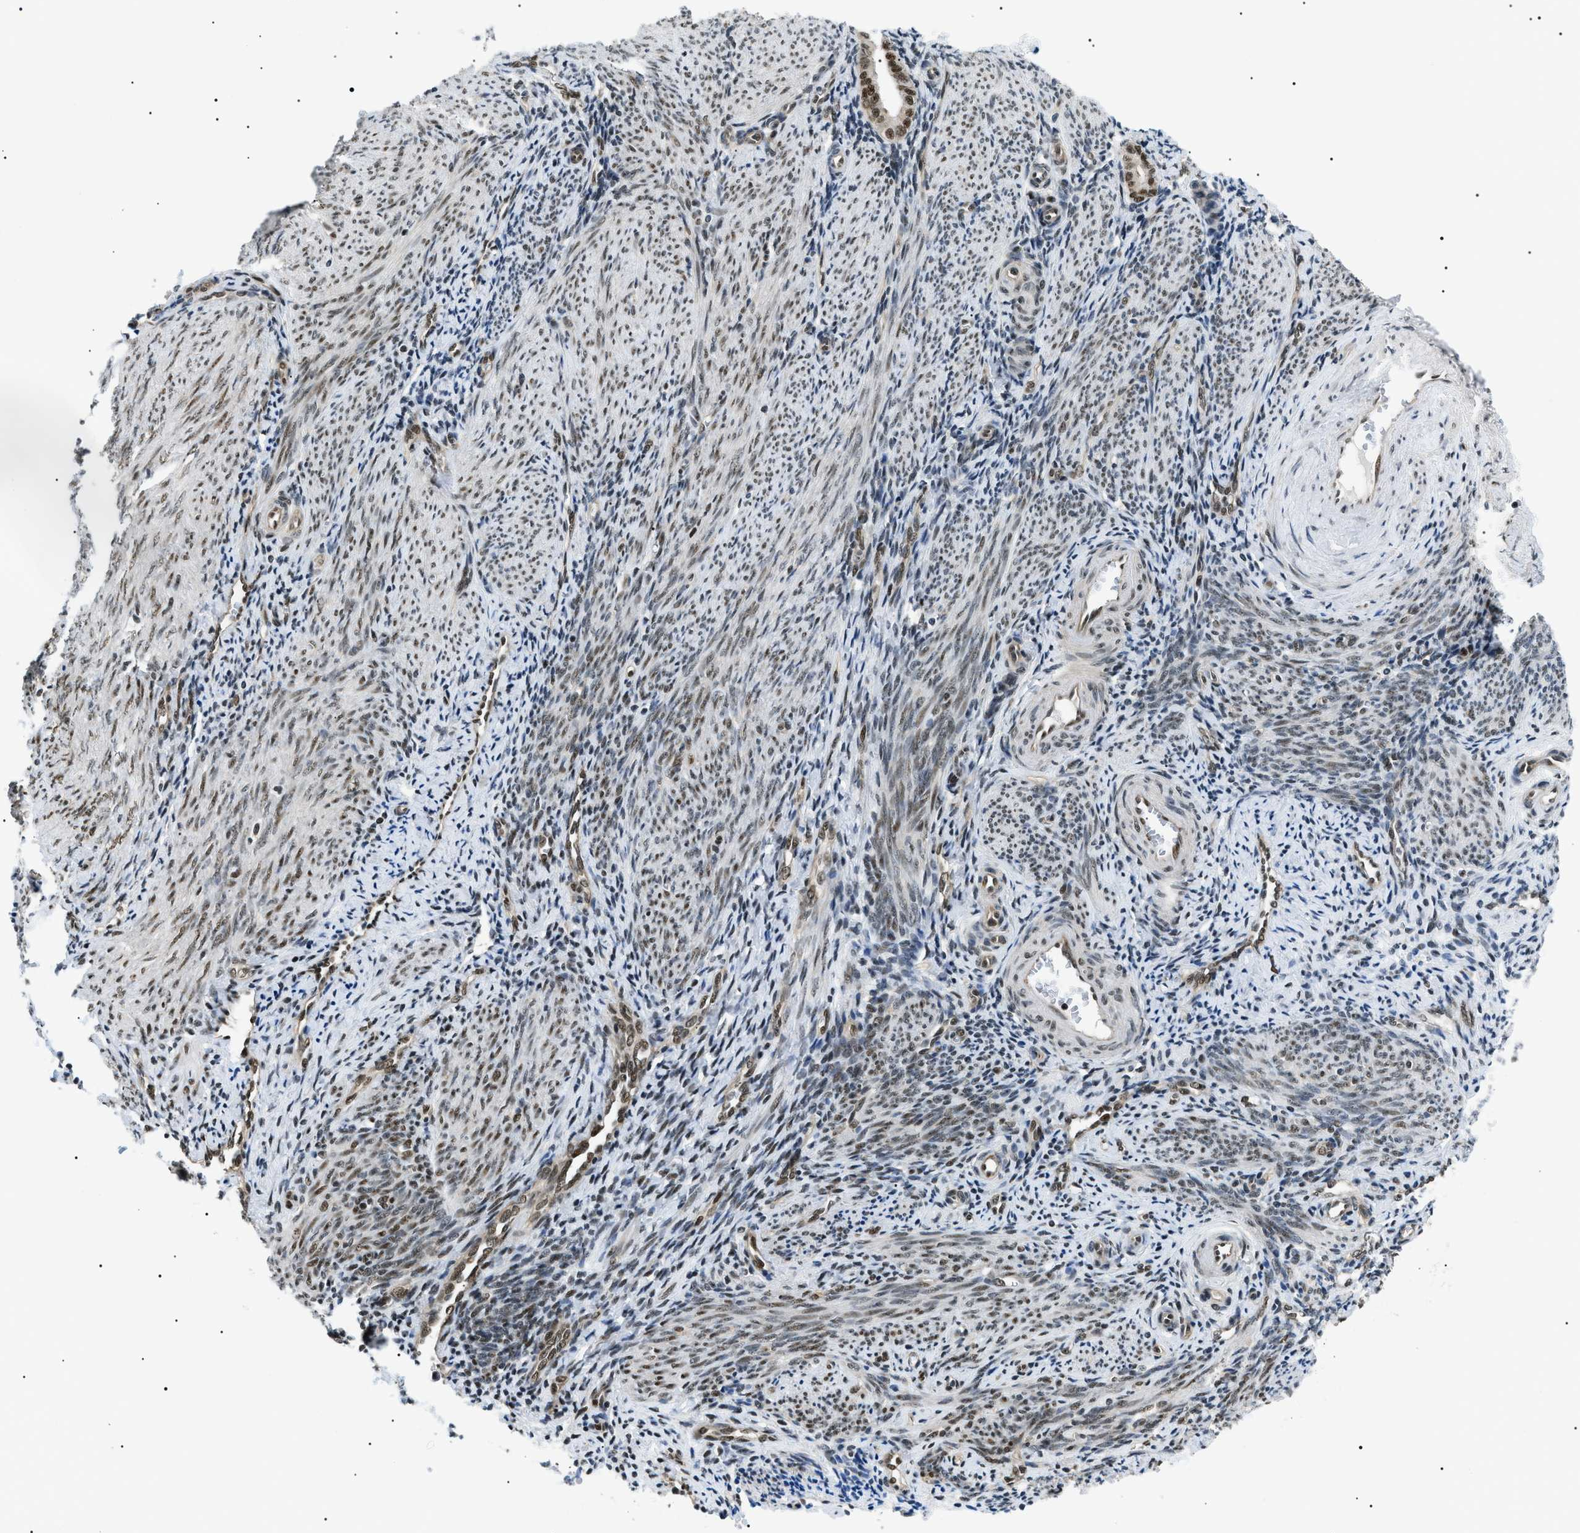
{"staining": {"intensity": "strong", "quantity": "25%-75%", "location": "nuclear"}, "tissue": "endometrium", "cell_type": "Cells in endometrial stroma", "image_type": "normal", "snomed": [{"axis": "morphology", "description": "Normal tissue, NOS"}, {"axis": "topography", "description": "Endometrium"}], "caption": "About 25%-75% of cells in endometrial stroma in benign human endometrium reveal strong nuclear protein staining as visualized by brown immunohistochemical staining.", "gene": "CWC25", "patient": {"sex": "female", "age": 50}}